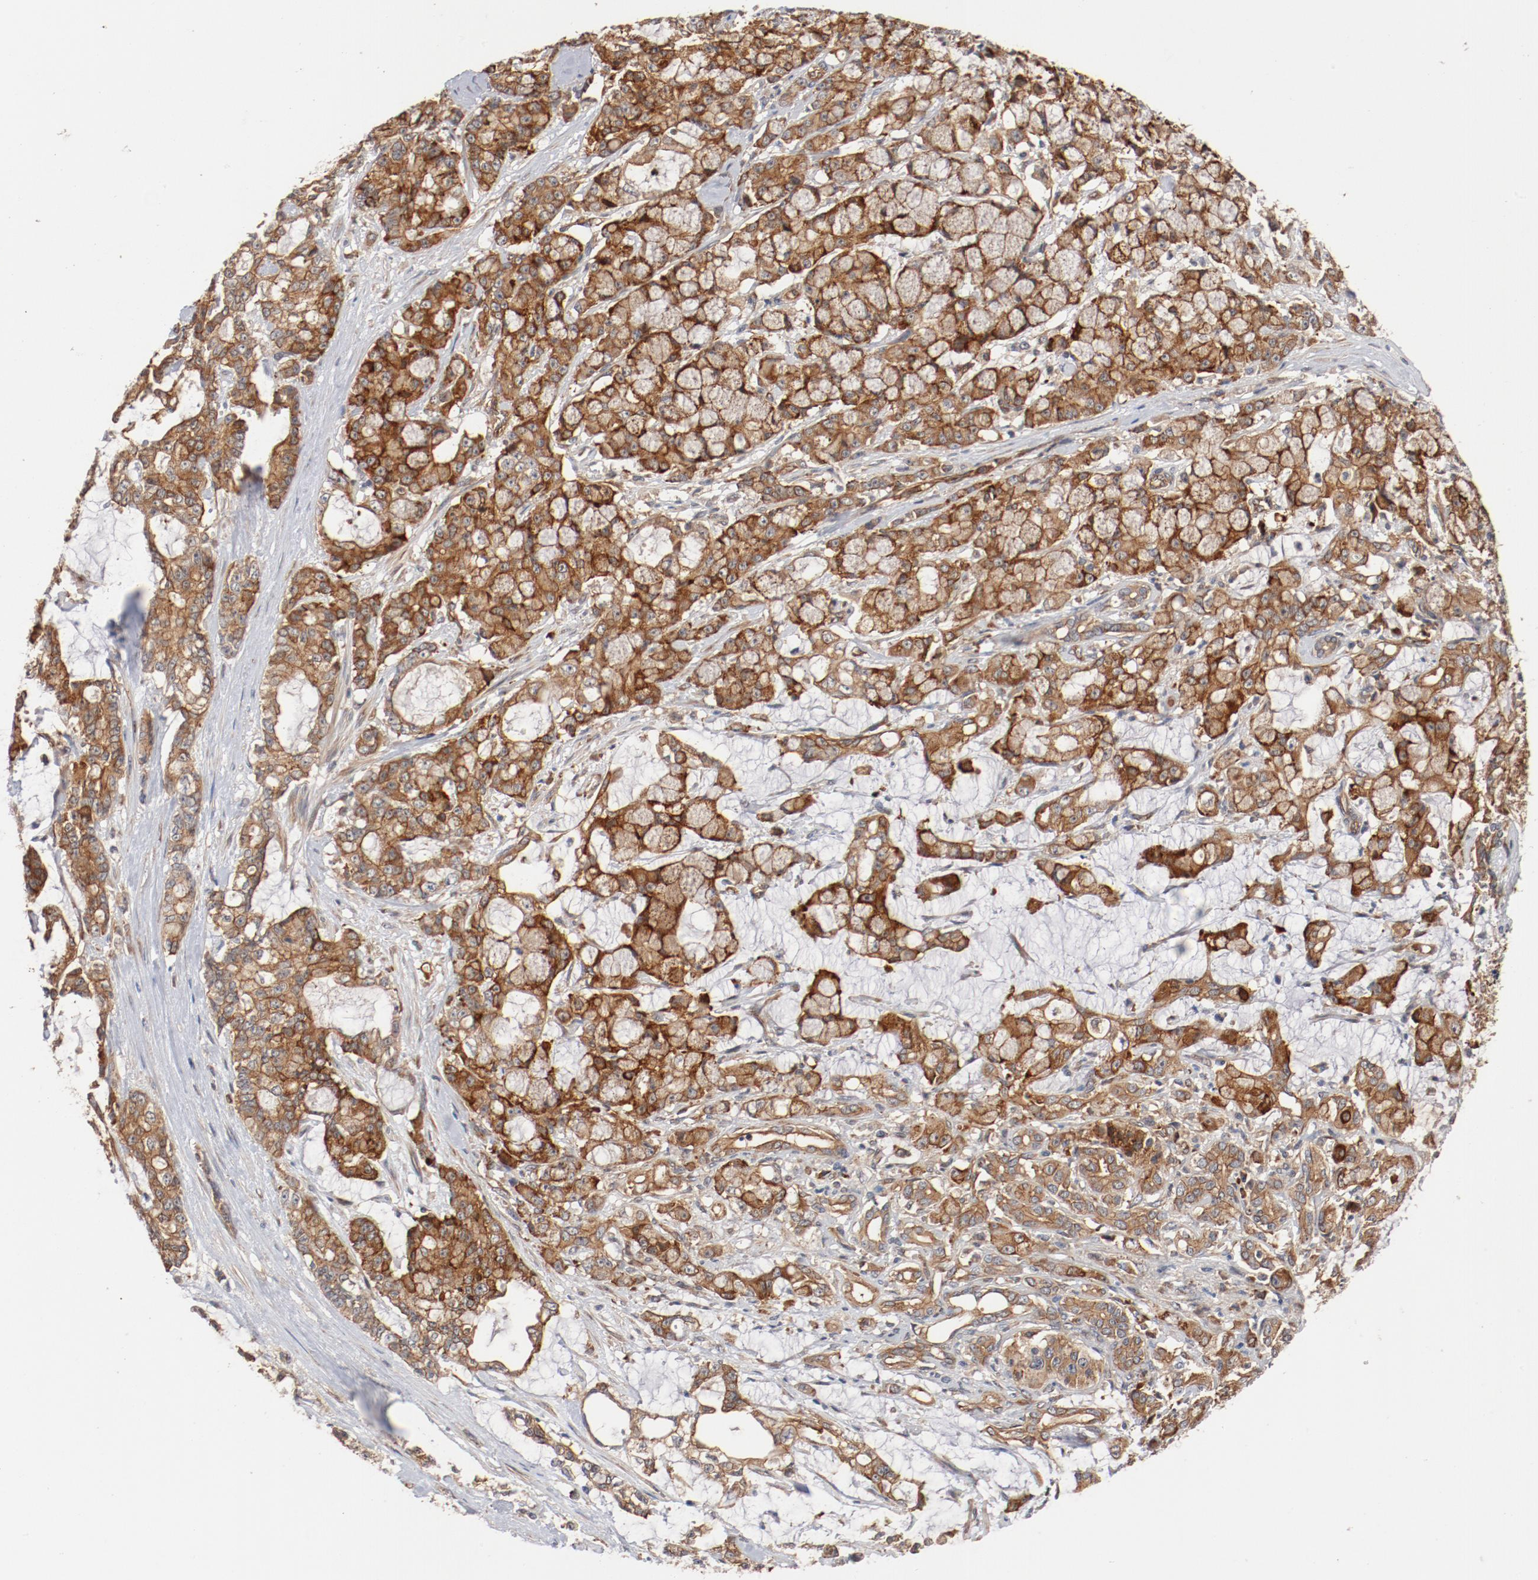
{"staining": {"intensity": "moderate", "quantity": ">75%", "location": "cytoplasmic/membranous"}, "tissue": "pancreatic cancer", "cell_type": "Tumor cells", "image_type": "cancer", "snomed": [{"axis": "morphology", "description": "Adenocarcinoma, NOS"}, {"axis": "topography", "description": "Pancreas"}], "caption": "A brown stain shows moderate cytoplasmic/membranous positivity of a protein in human pancreatic cancer tumor cells.", "gene": "PITPNM2", "patient": {"sex": "female", "age": 73}}